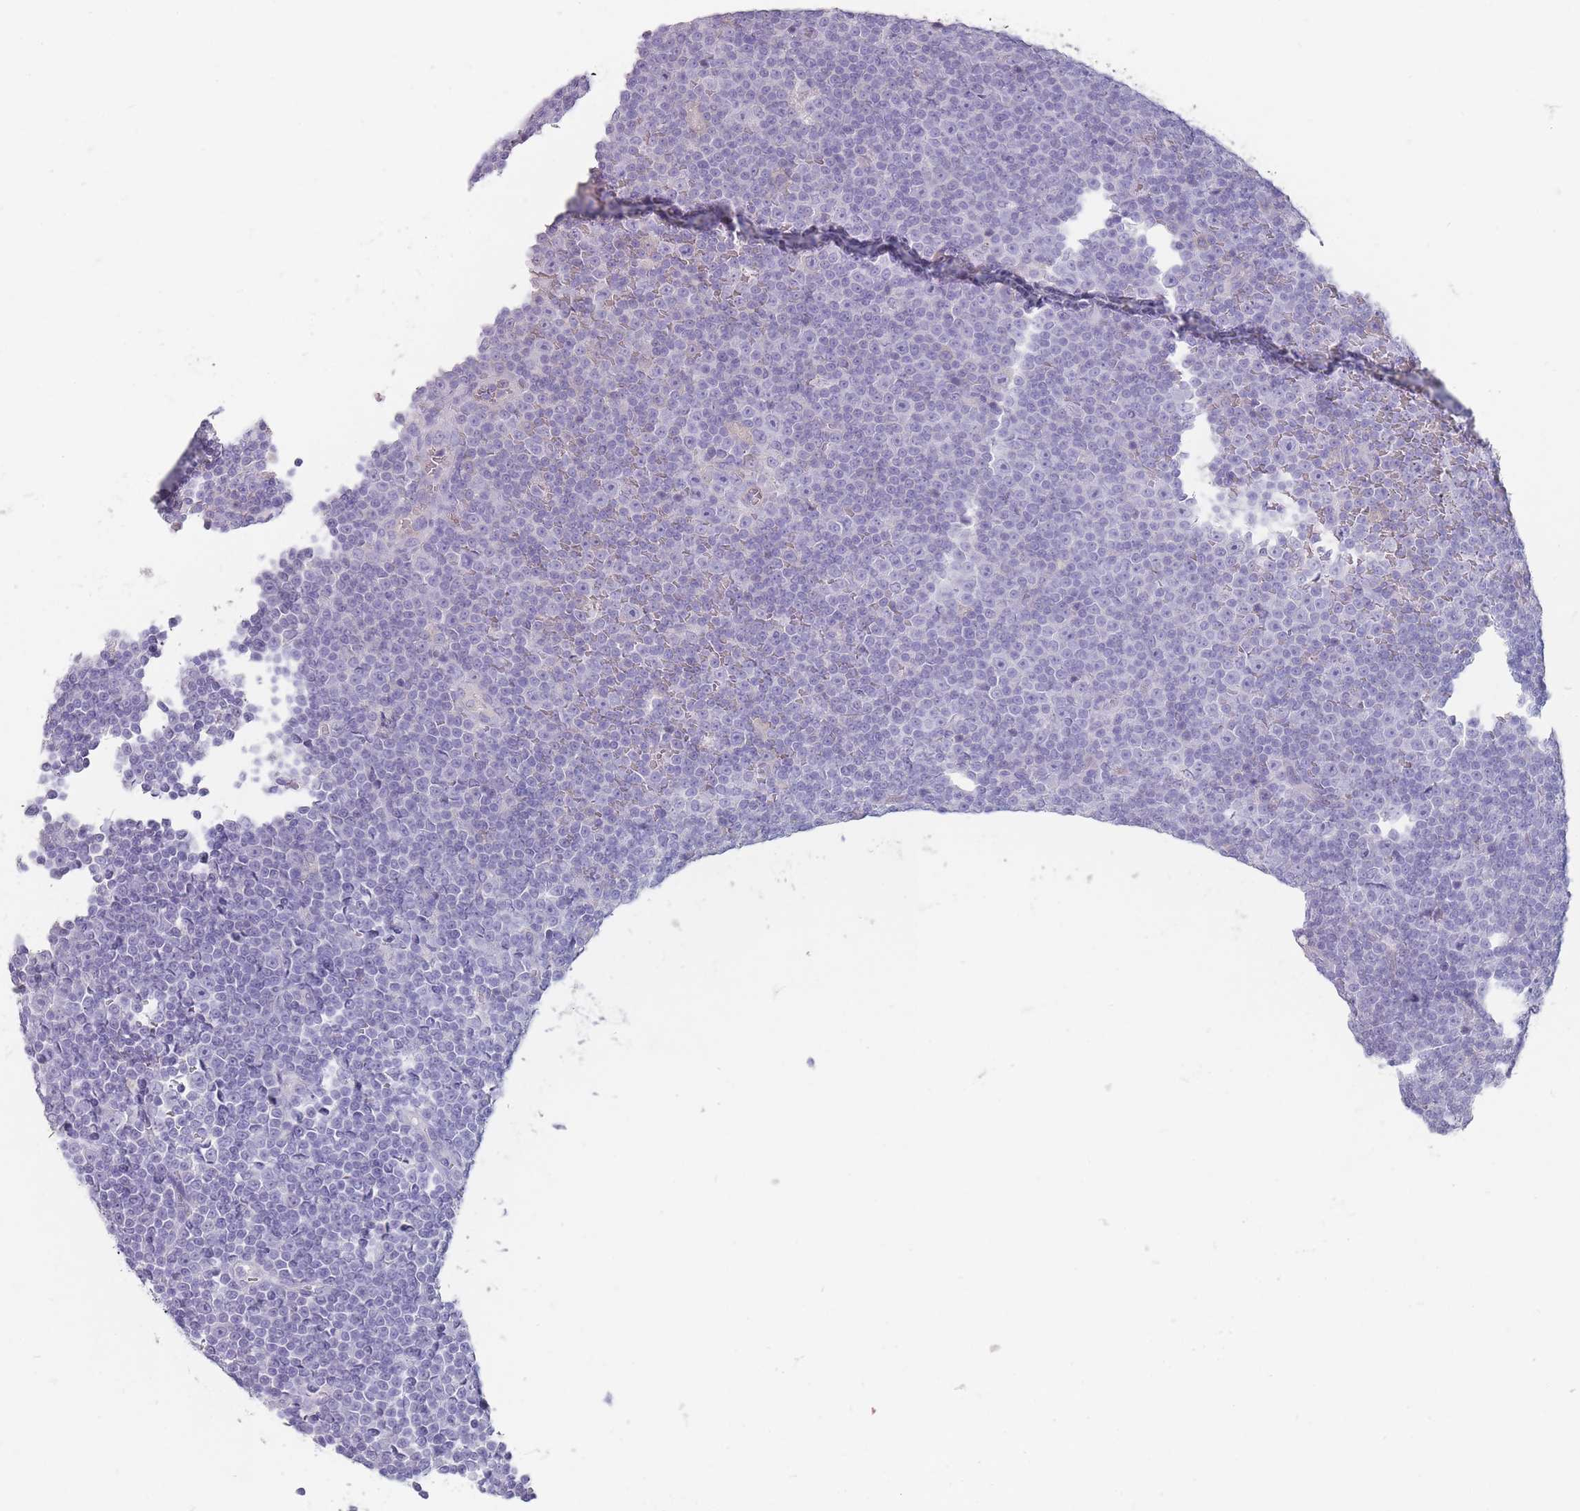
{"staining": {"intensity": "negative", "quantity": "none", "location": "none"}, "tissue": "lymphoma", "cell_type": "Tumor cells", "image_type": "cancer", "snomed": [{"axis": "morphology", "description": "Malignant lymphoma, non-Hodgkin's type, Low grade"}, {"axis": "topography", "description": "Lymph node"}], "caption": "An immunohistochemistry (IHC) photomicrograph of malignant lymphoma, non-Hodgkin's type (low-grade) is shown. There is no staining in tumor cells of malignant lymphoma, non-Hodgkin's type (low-grade).", "gene": "RHBG", "patient": {"sex": "female", "age": 67}}